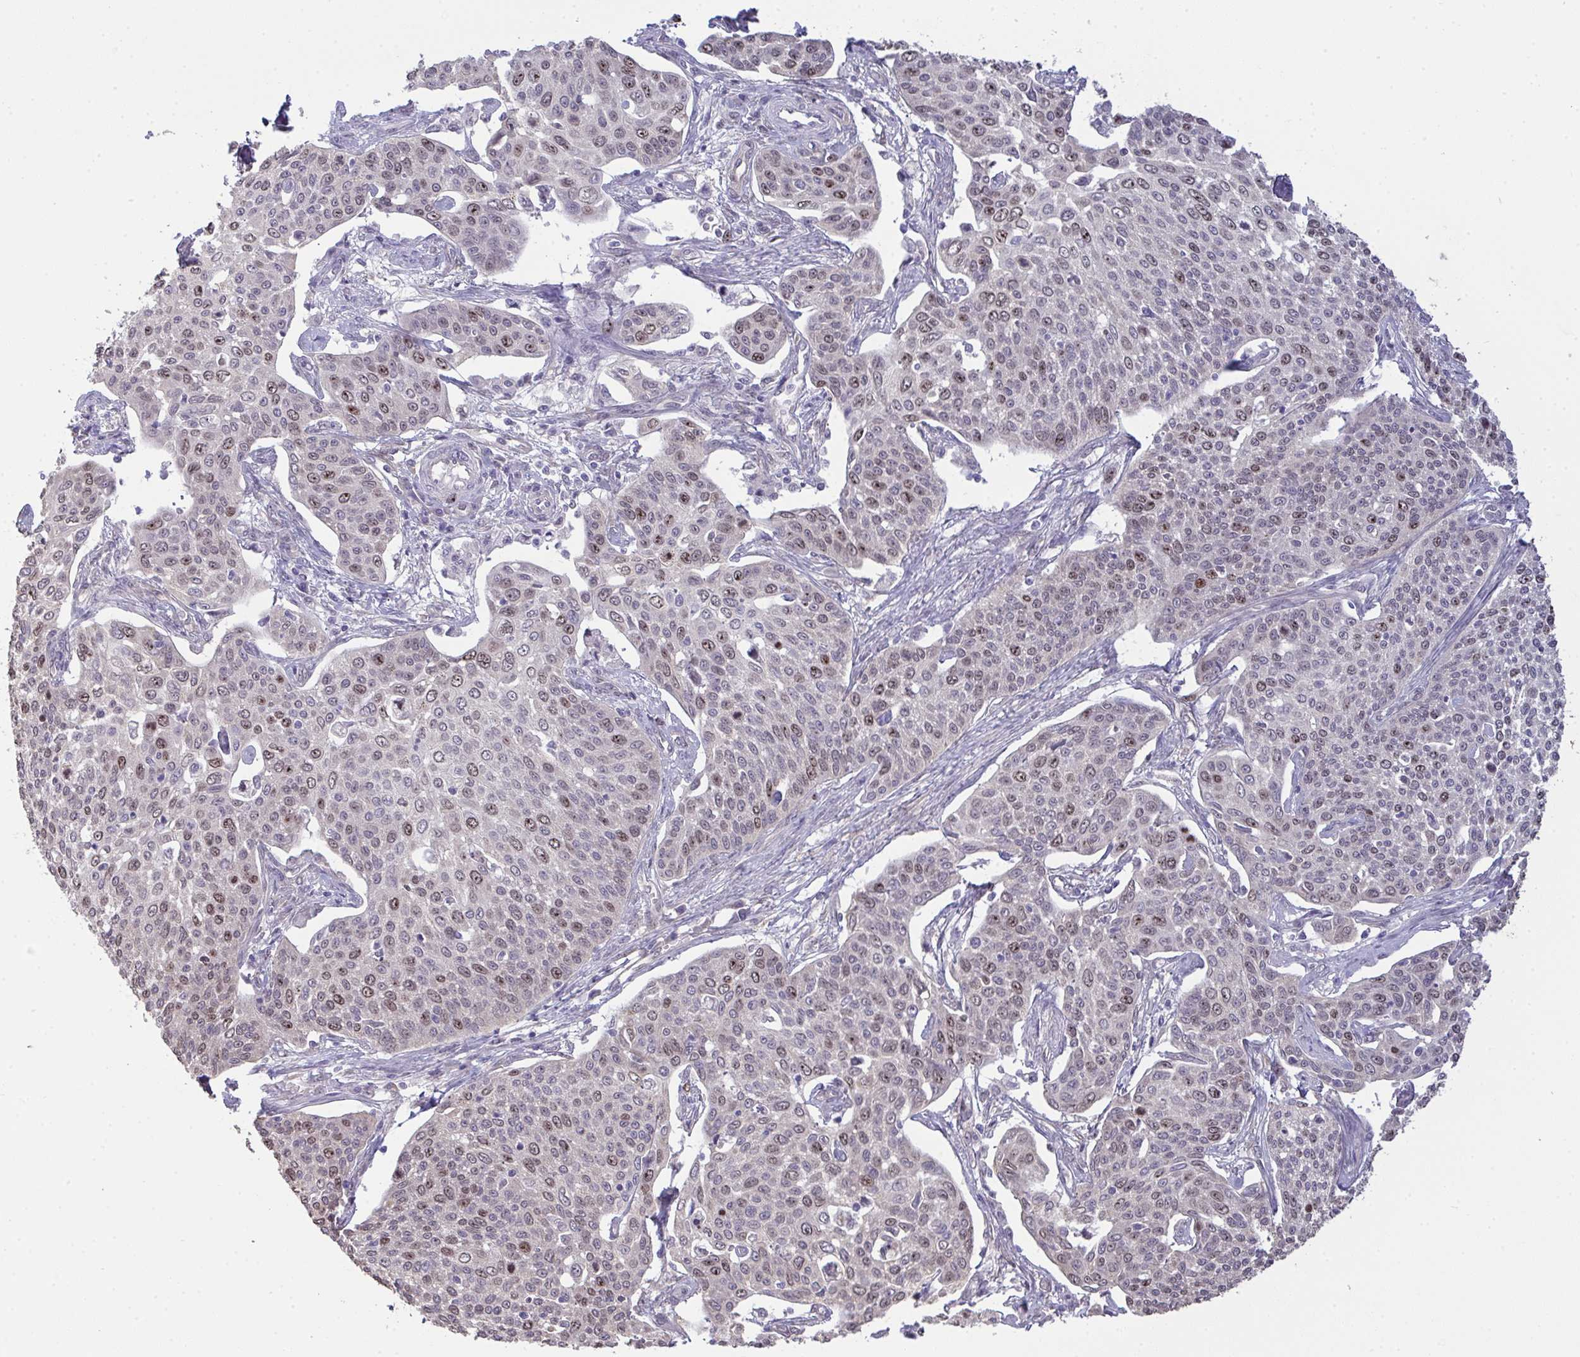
{"staining": {"intensity": "moderate", "quantity": "<25%", "location": "nuclear"}, "tissue": "cervical cancer", "cell_type": "Tumor cells", "image_type": "cancer", "snomed": [{"axis": "morphology", "description": "Squamous cell carcinoma, NOS"}, {"axis": "topography", "description": "Cervix"}], "caption": "Immunohistochemical staining of cervical cancer (squamous cell carcinoma) exhibits moderate nuclear protein positivity in approximately <25% of tumor cells.", "gene": "SETD7", "patient": {"sex": "female", "age": 34}}